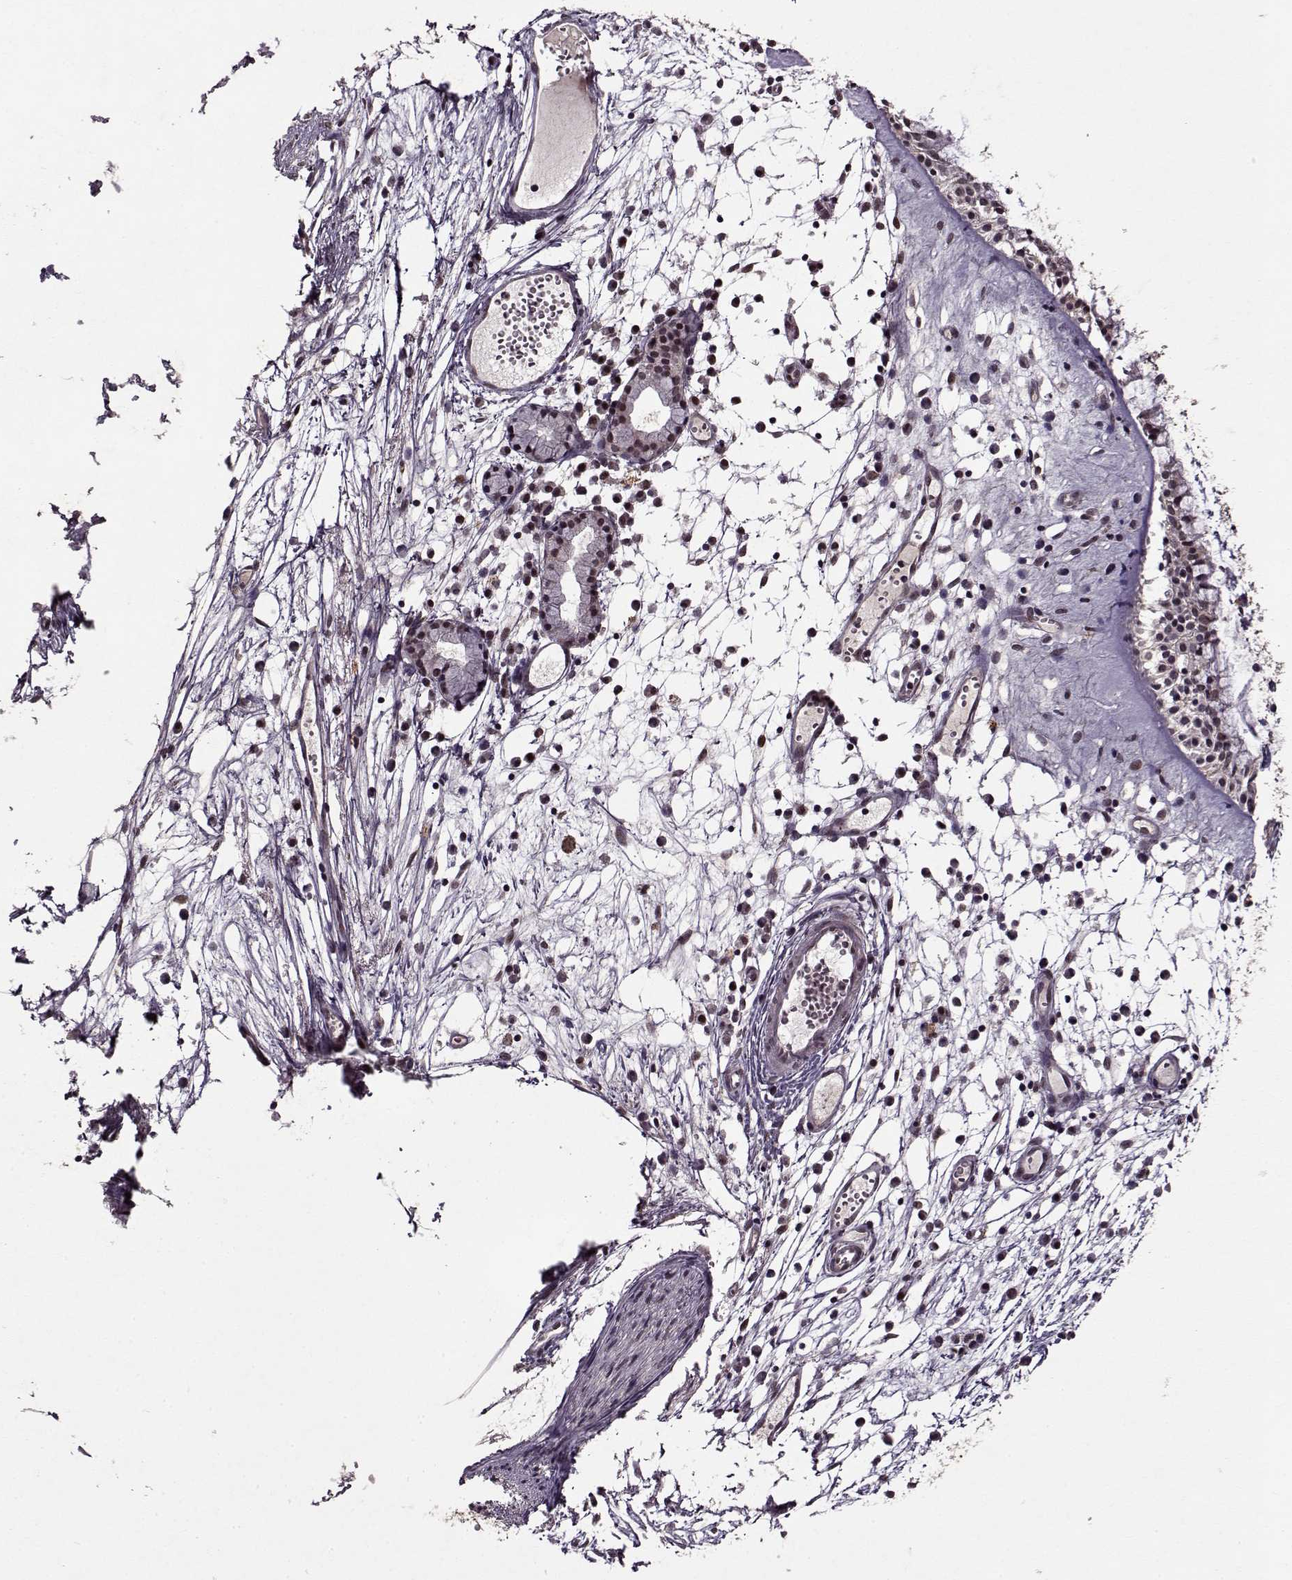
{"staining": {"intensity": "negative", "quantity": "none", "location": "none"}, "tissue": "nasopharynx", "cell_type": "Respiratory epithelial cells", "image_type": "normal", "snomed": [{"axis": "morphology", "description": "Normal tissue, NOS"}, {"axis": "topography", "description": "Nasopharynx"}], "caption": "This is an immunohistochemistry photomicrograph of normal human nasopharynx. There is no staining in respiratory epithelial cells.", "gene": "PSMA7", "patient": {"sex": "female", "age": 85}}